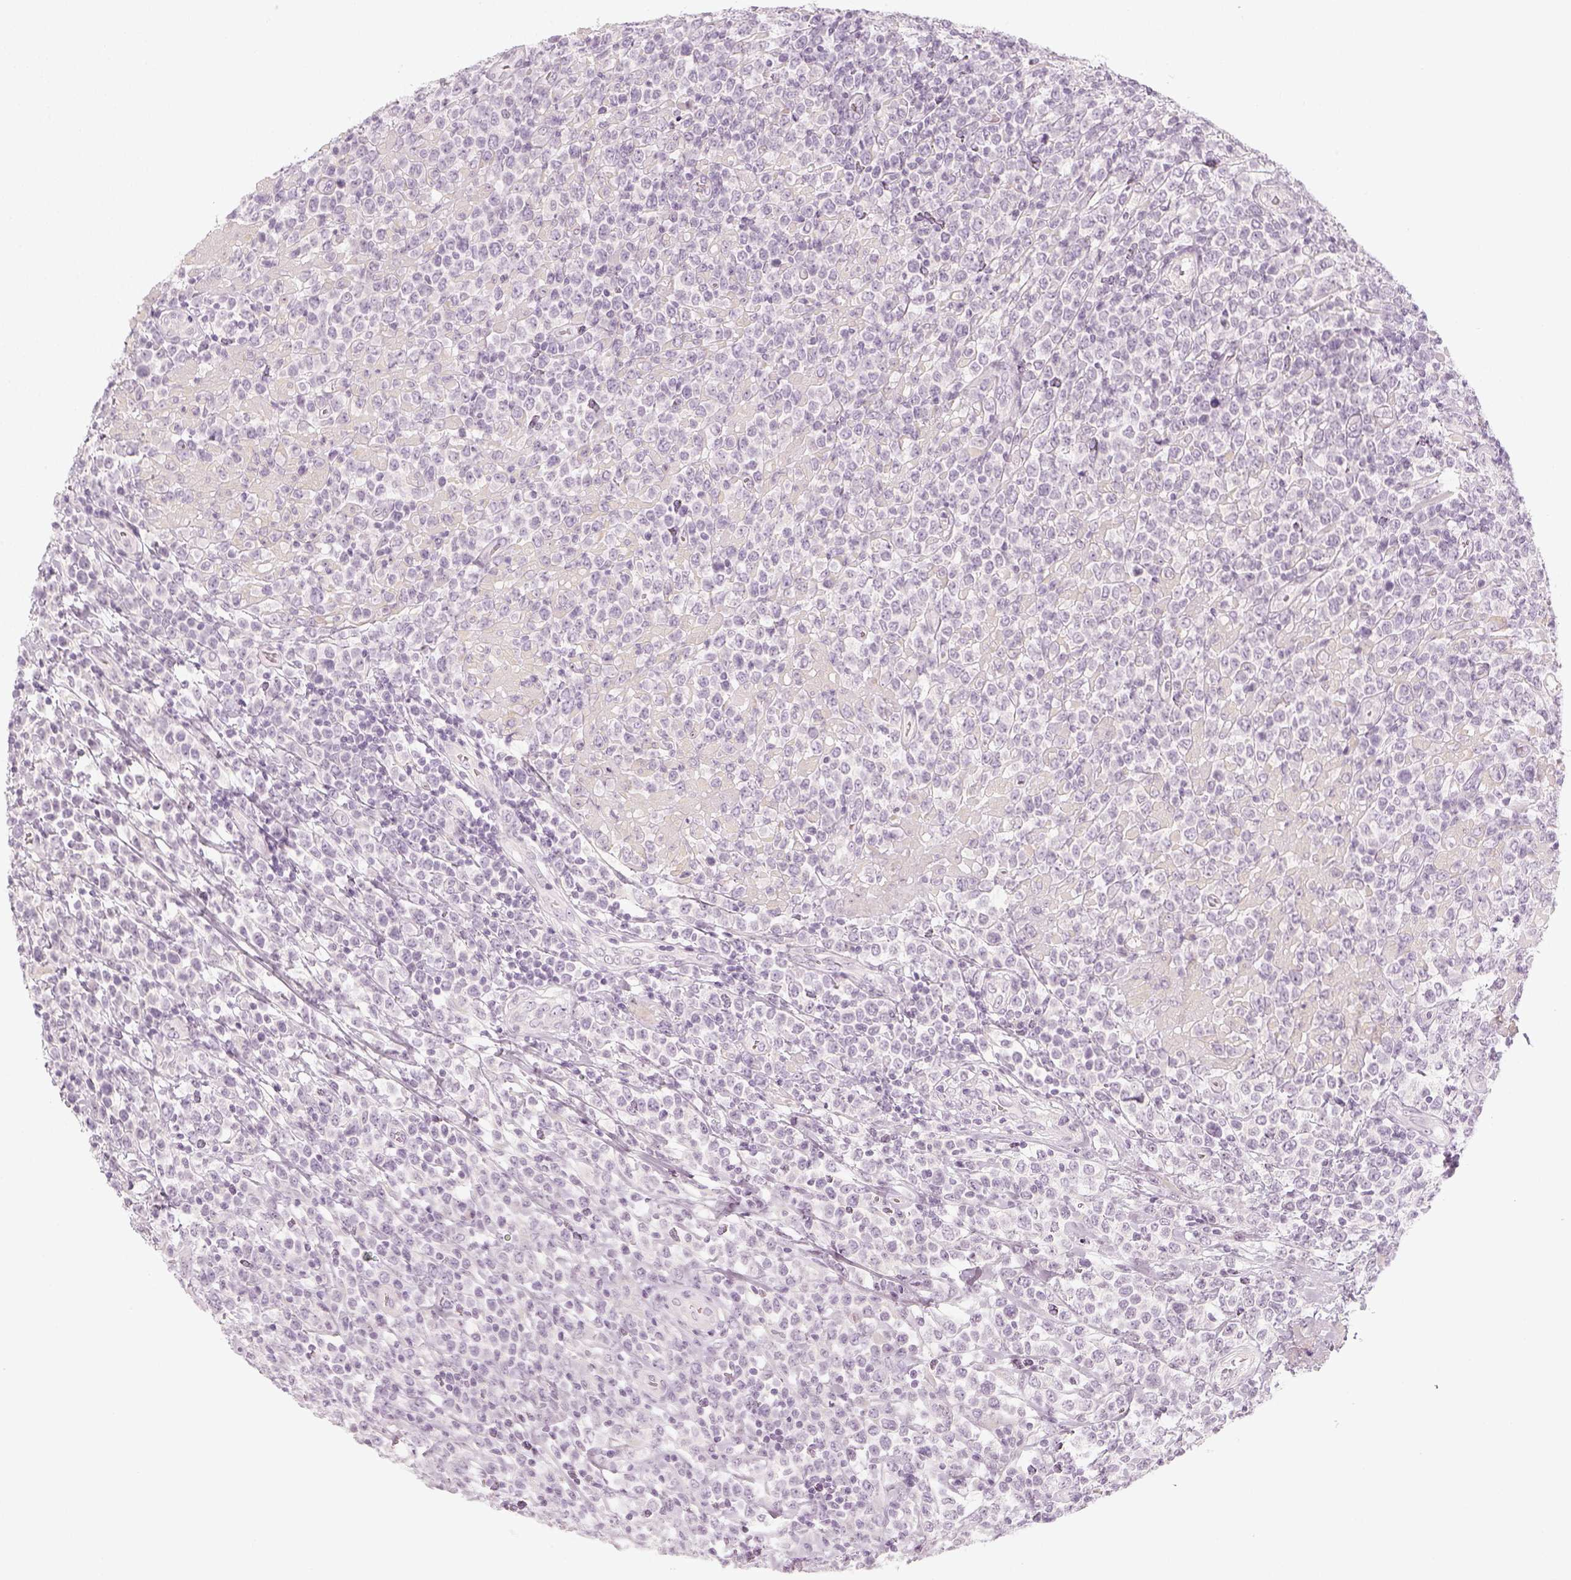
{"staining": {"intensity": "negative", "quantity": "none", "location": "none"}, "tissue": "lymphoma", "cell_type": "Tumor cells", "image_type": "cancer", "snomed": [{"axis": "morphology", "description": "Malignant lymphoma, non-Hodgkin's type, High grade"}, {"axis": "topography", "description": "Soft tissue"}], "caption": "Tumor cells show no significant positivity in lymphoma.", "gene": "KRT25", "patient": {"sex": "female", "age": 56}}